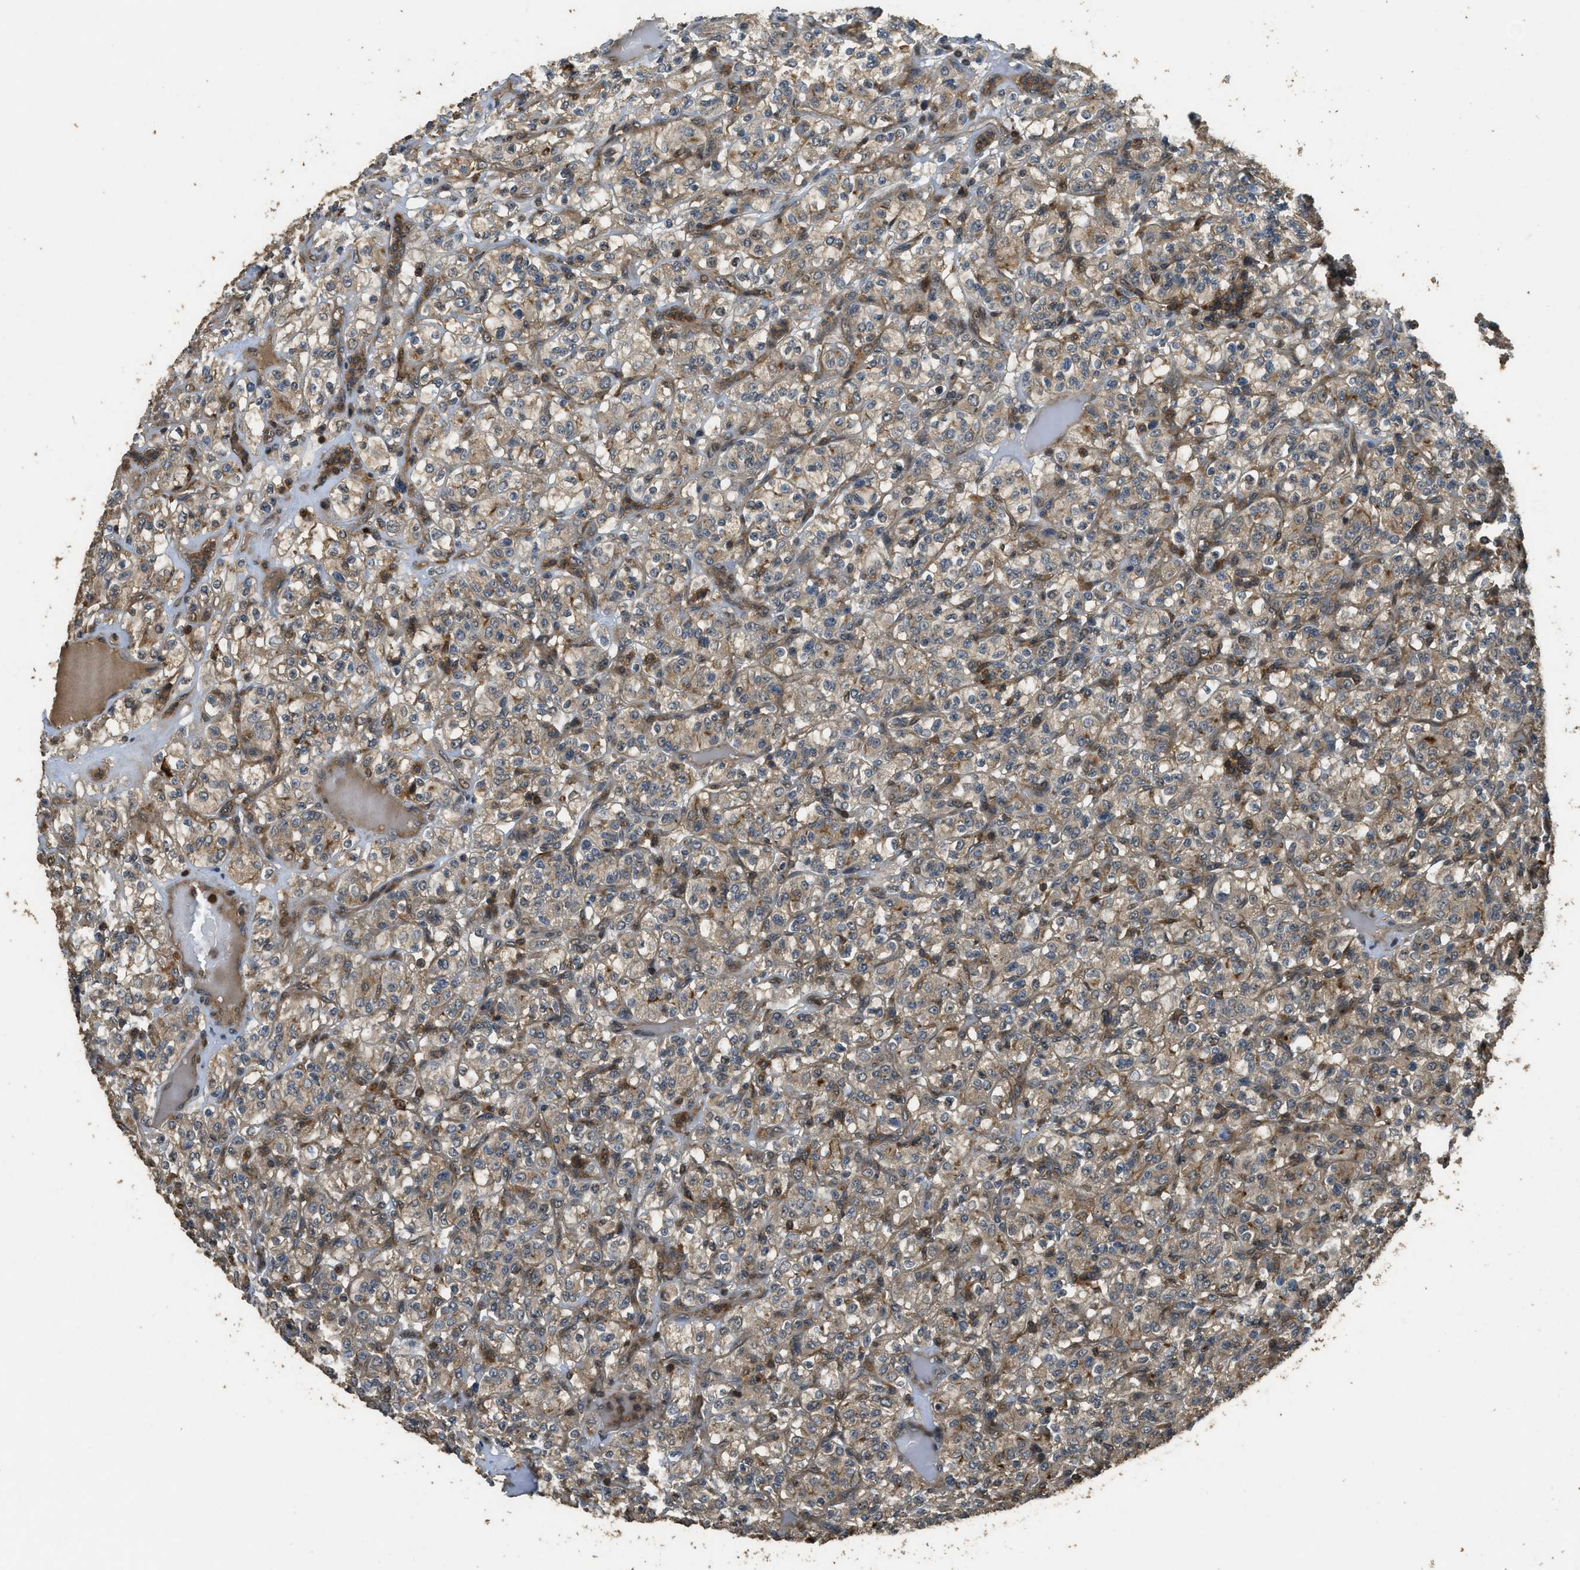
{"staining": {"intensity": "moderate", "quantity": ">75%", "location": "cytoplasmic/membranous"}, "tissue": "renal cancer", "cell_type": "Tumor cells", "image_type": "cancer", "snomed": [{"axis": "morphology", "description": "Normal tissue, NOS"}, {"axis": "morphology", "description": "Adenocarcinoma, NOS"}, {"axis": "topography", "description": "Kidney"}], "caption": "Protein staining shows moderate cytoplasmic/membranous expression in approximately >75% of tumor cells in renal cancer (adenocarcinoma).", "gene": "PPP6R3", "patient": {"sex": "female", "age": 72}}